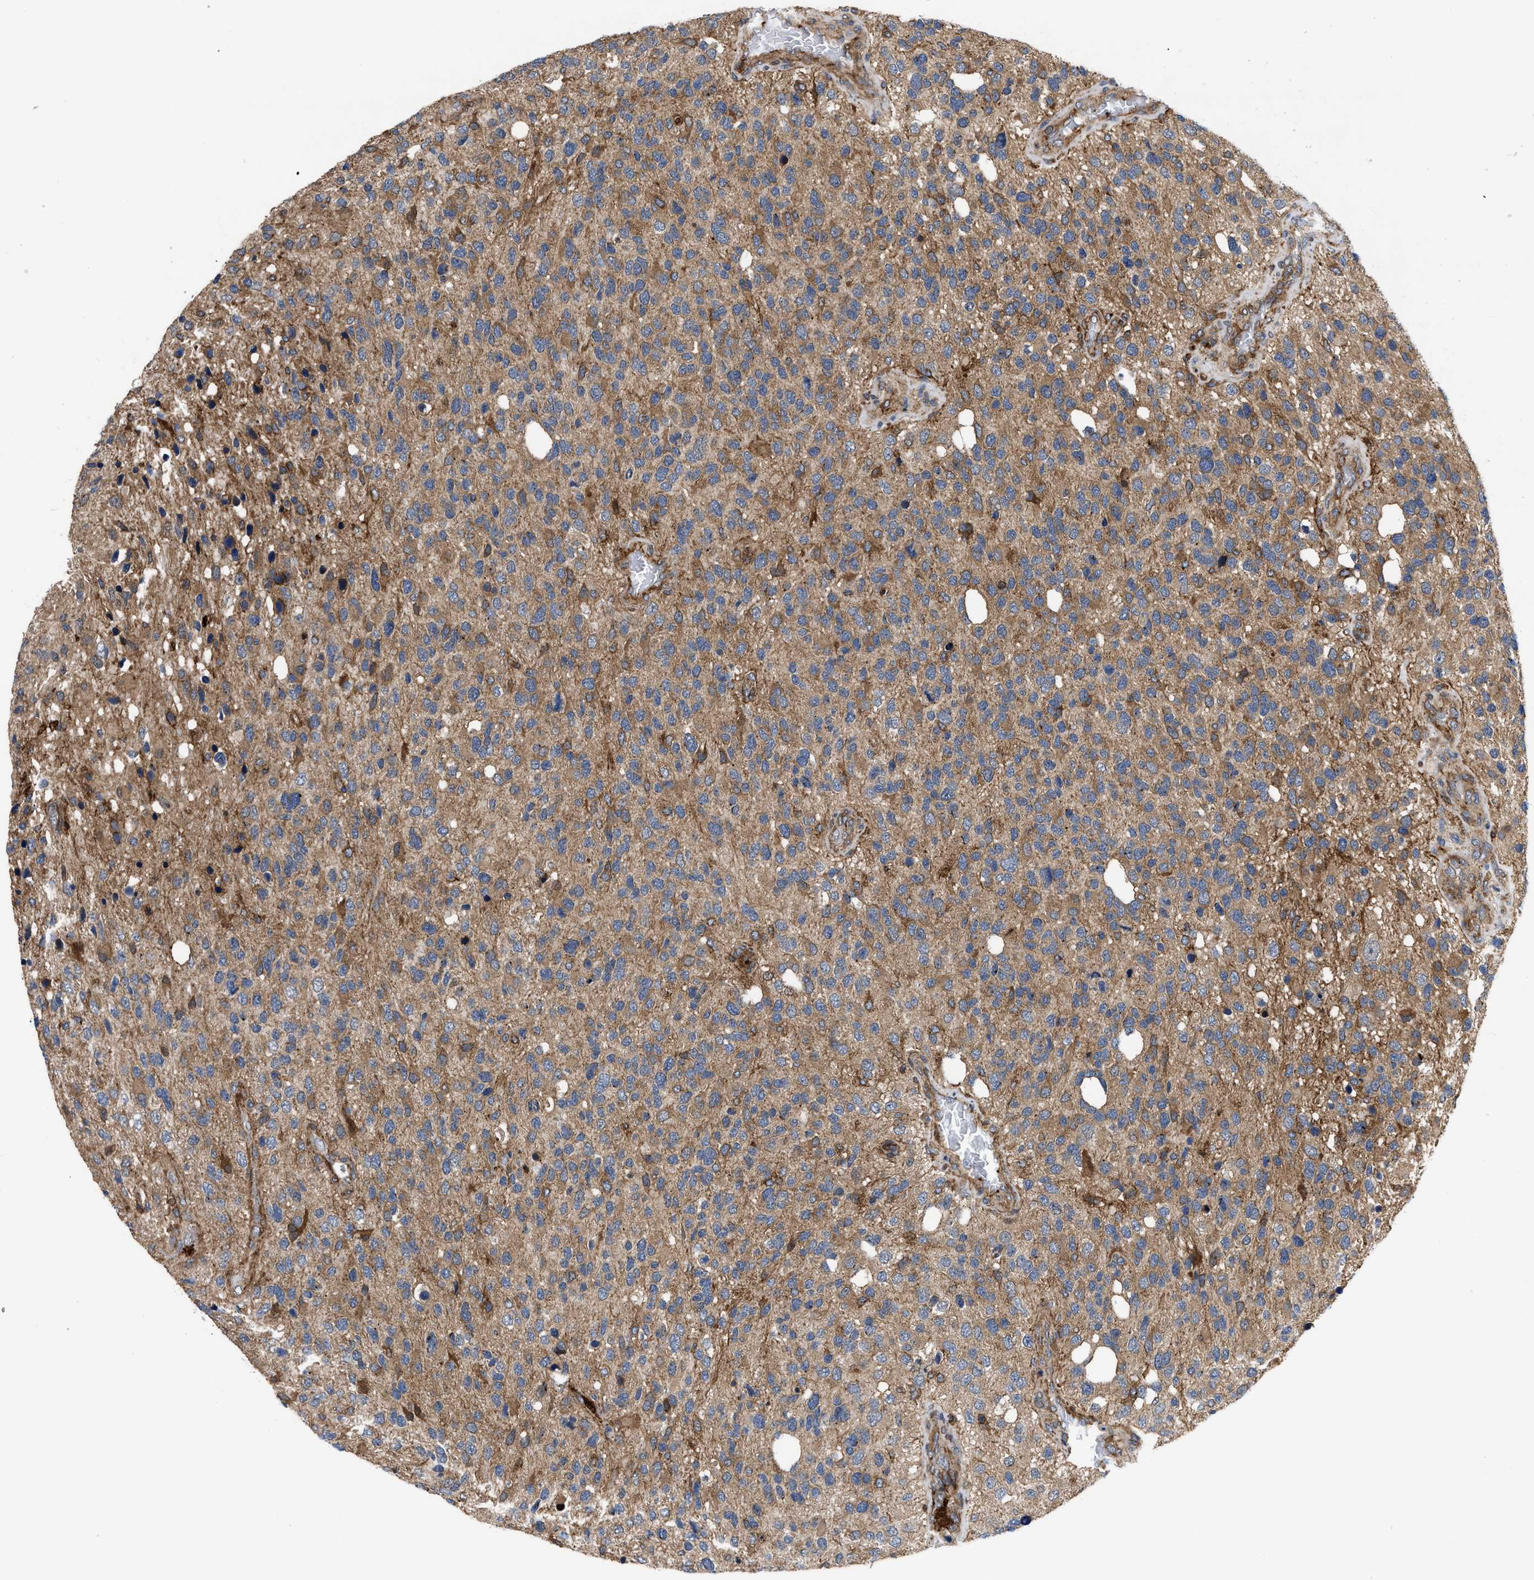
{"staining": {"intensity": "moderate", "quantity": ">75%", "location": "cytoplasmic/membranous"}, "tissue": "glioma", "cell_type": "Tumor cells", "image_type": "cancer", "snomed": [{"axis": "morphology", "description": "Glioma, malignant, High grade"}, {"axis": "topography", "description": "Brain"}], "caption": "Protein expression by IHC displays moderate cytoplasmic/membranous staining in about >75% of tumor cells in glioma.", "gene": "SPAST", "patient": {"sex": "female", "age": 58}}